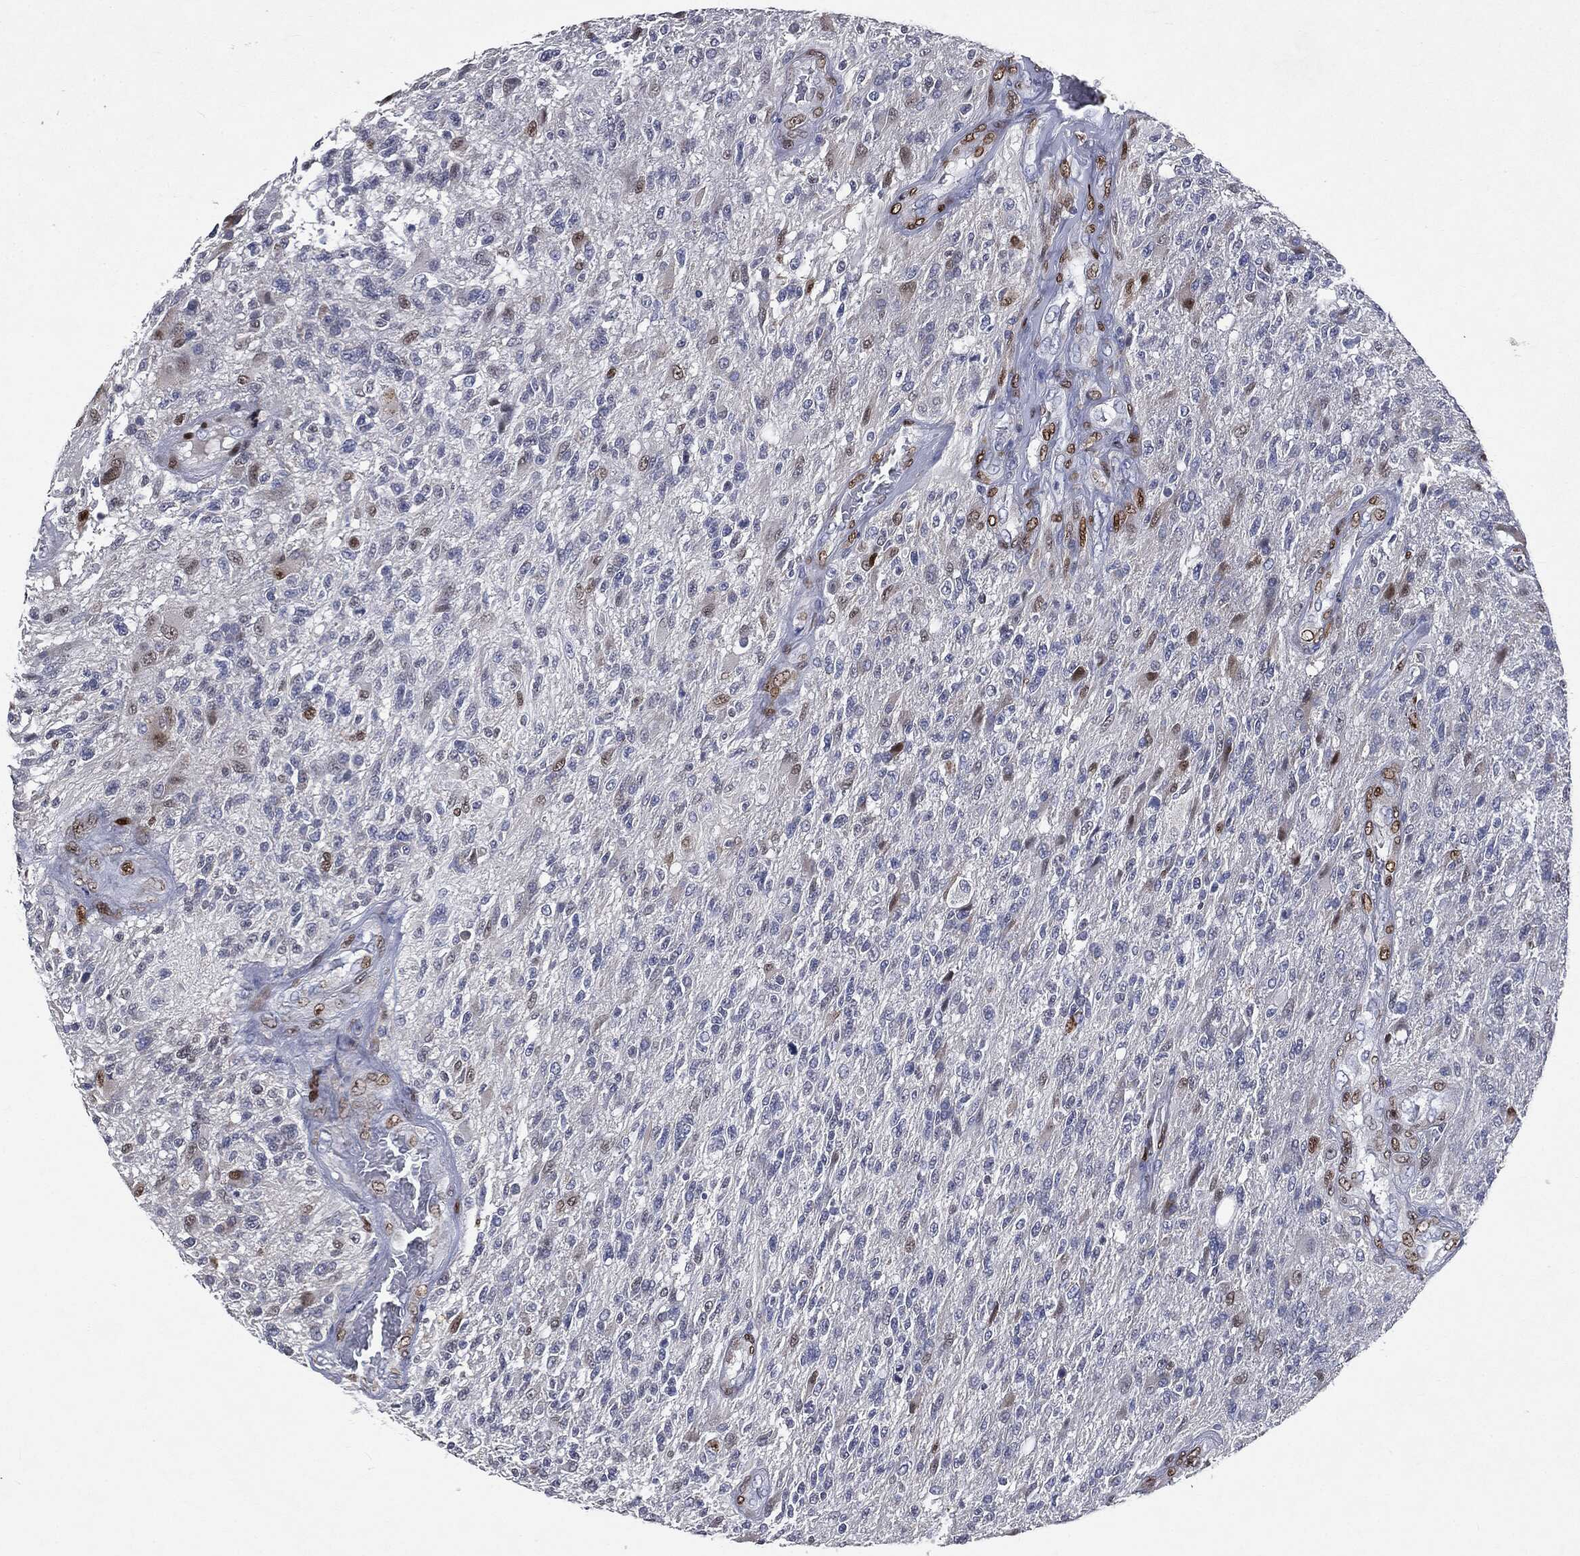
{"staining": {"intensity": "negative", "quantity": "none", "location": "none"}, "tissue": "glioma", "cell_type": "Tumor cells", "image_type": "cancer", "snomed": [{"axis": "morphology", "description": "Glioma, malignant, High grade"}, {"axis": "topography", "description": "Brain"}], "caption": "High magnification brightfield microscopy of glioma stained with DAB (brown) and counterstained with hematoxylin (blue): tumor cells show no significant positivity.", "gene": "CASD1", "patient": {"sex": "male", "age": 56}}